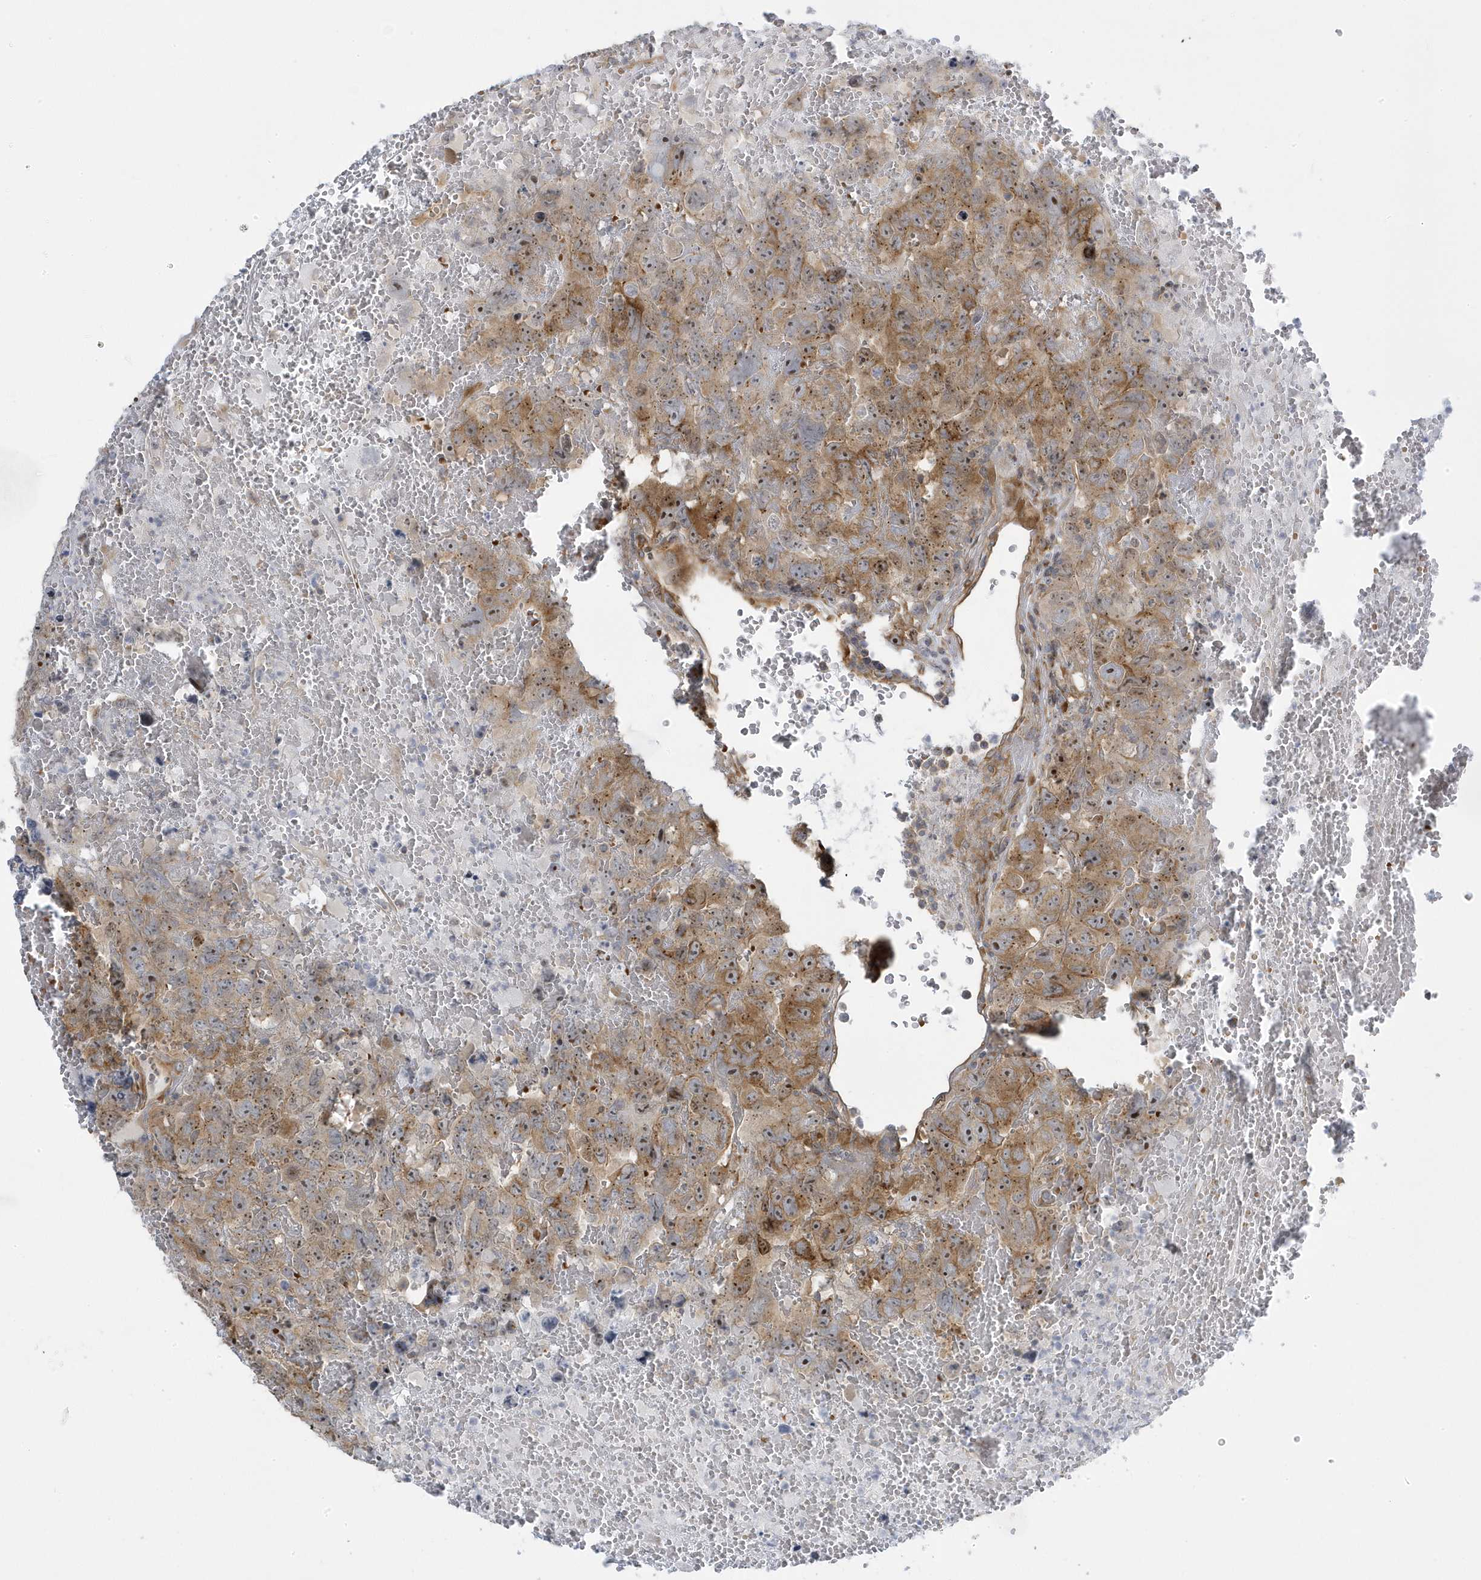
{"staining": {"intensity": "moderate", "quantity": ">75%", "location": "cytoplasmic/membranous,nuclear"}, "tissue": "testis cancer", "cell_type": "Tumor cells", "image_type": "cancer", "snomed": [{"axis": "morphology", "description": "Carcinoma, Embryonal, NOS"}, {"axis": "topography", "description": "Testis"}], "caption": "Embryonal carcinoma (testis) was stained to show a protein in brown. There is medium levels of moderate cytoplasmic/membranous and nuclear staining in approximately >75% of tumor cells. (IHC, brightfield microscopy, high magnification).", "gene": "MAP7D3", "patient": {"sex": "male", "age": 45}}